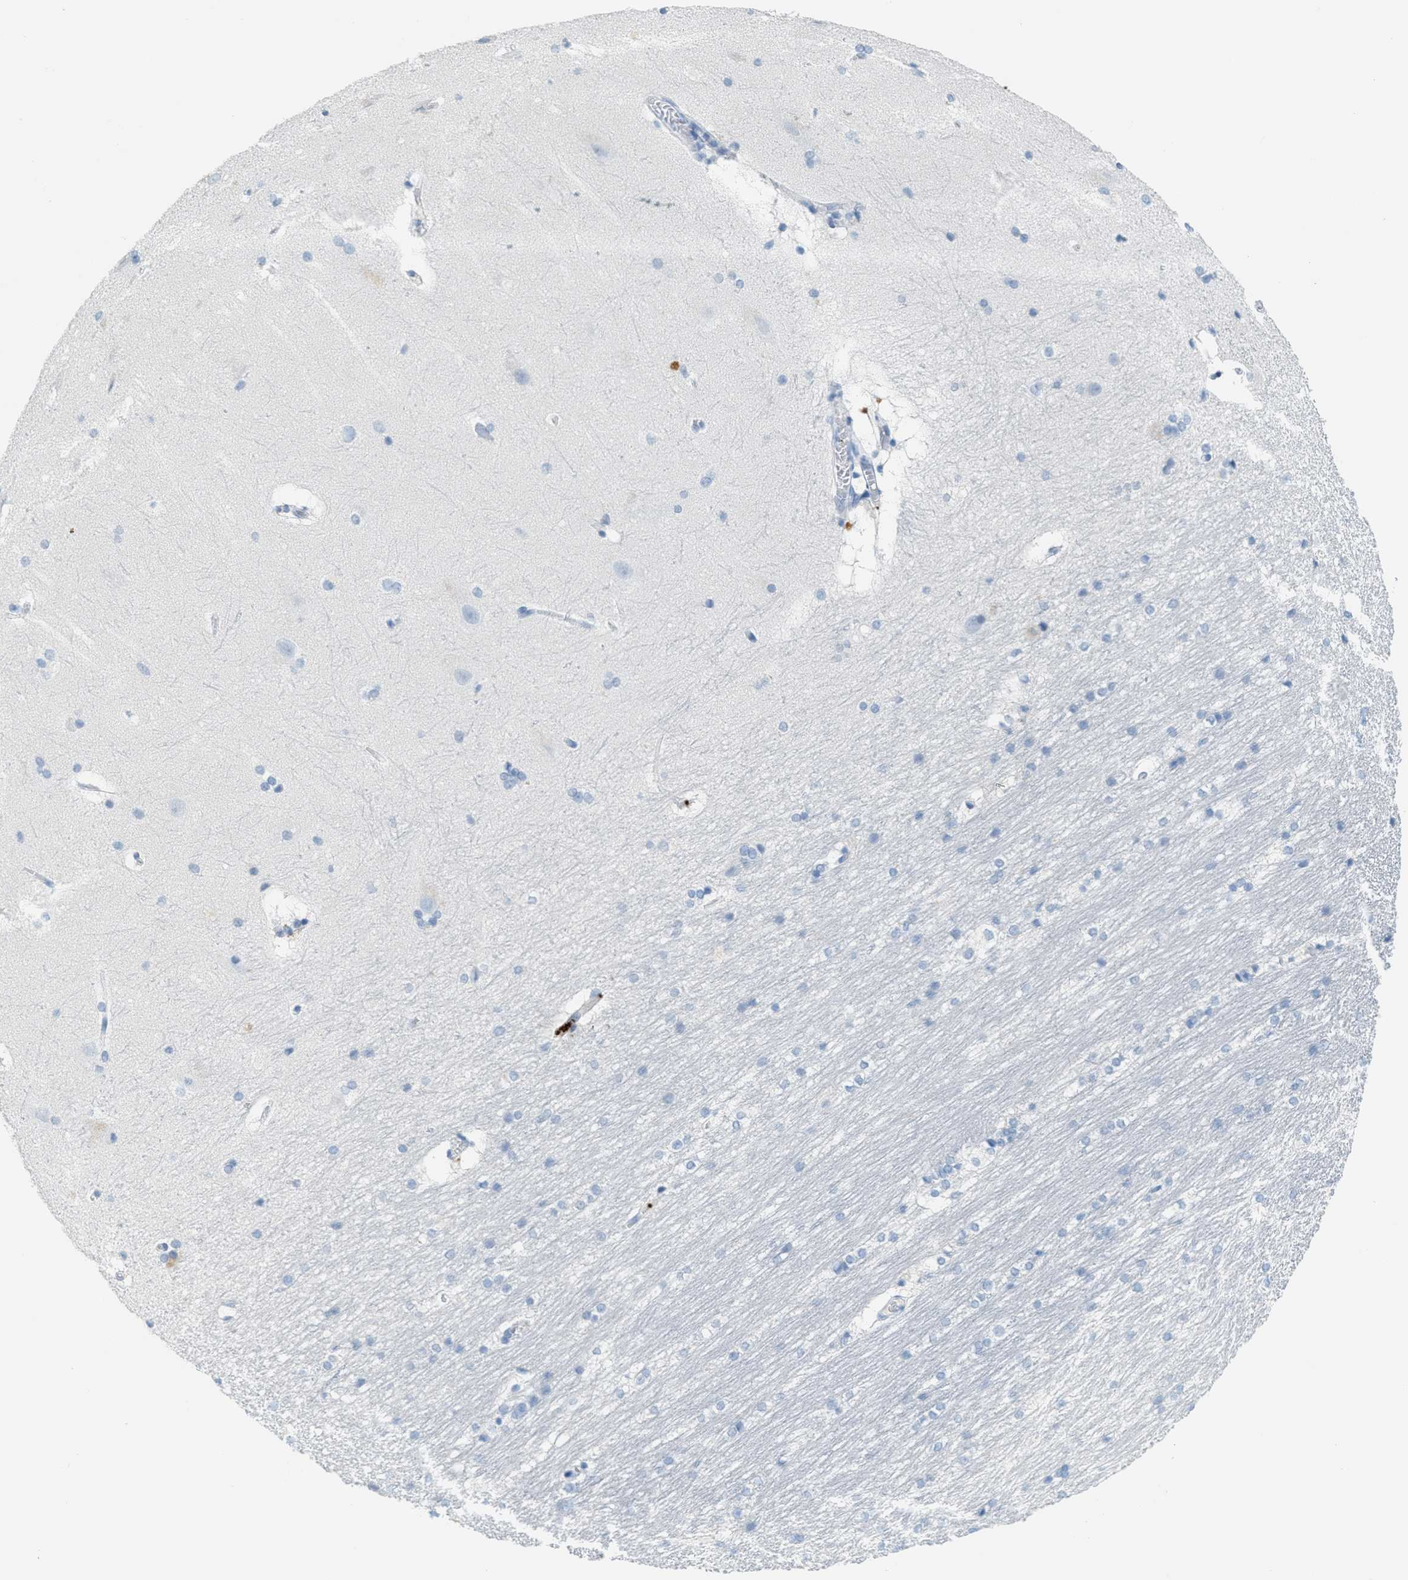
{"staining": {"intensity": "negative", "quantity": "none", "location": "none"}, "tissue": "hippocampus", "cell_type": "Glial cells", "image_type": "normal", "snomed": [{"axis": "morphology", "description": "Normal tissue, NOS"}, {"axis": "topography", "description": "Hippocampus"}], "caption": "Hippocampus stained for a protein using IHC demonstrates no expression glial cells.", "gene": "PPBP", "patient": {"sex": "female", "age": 19}}